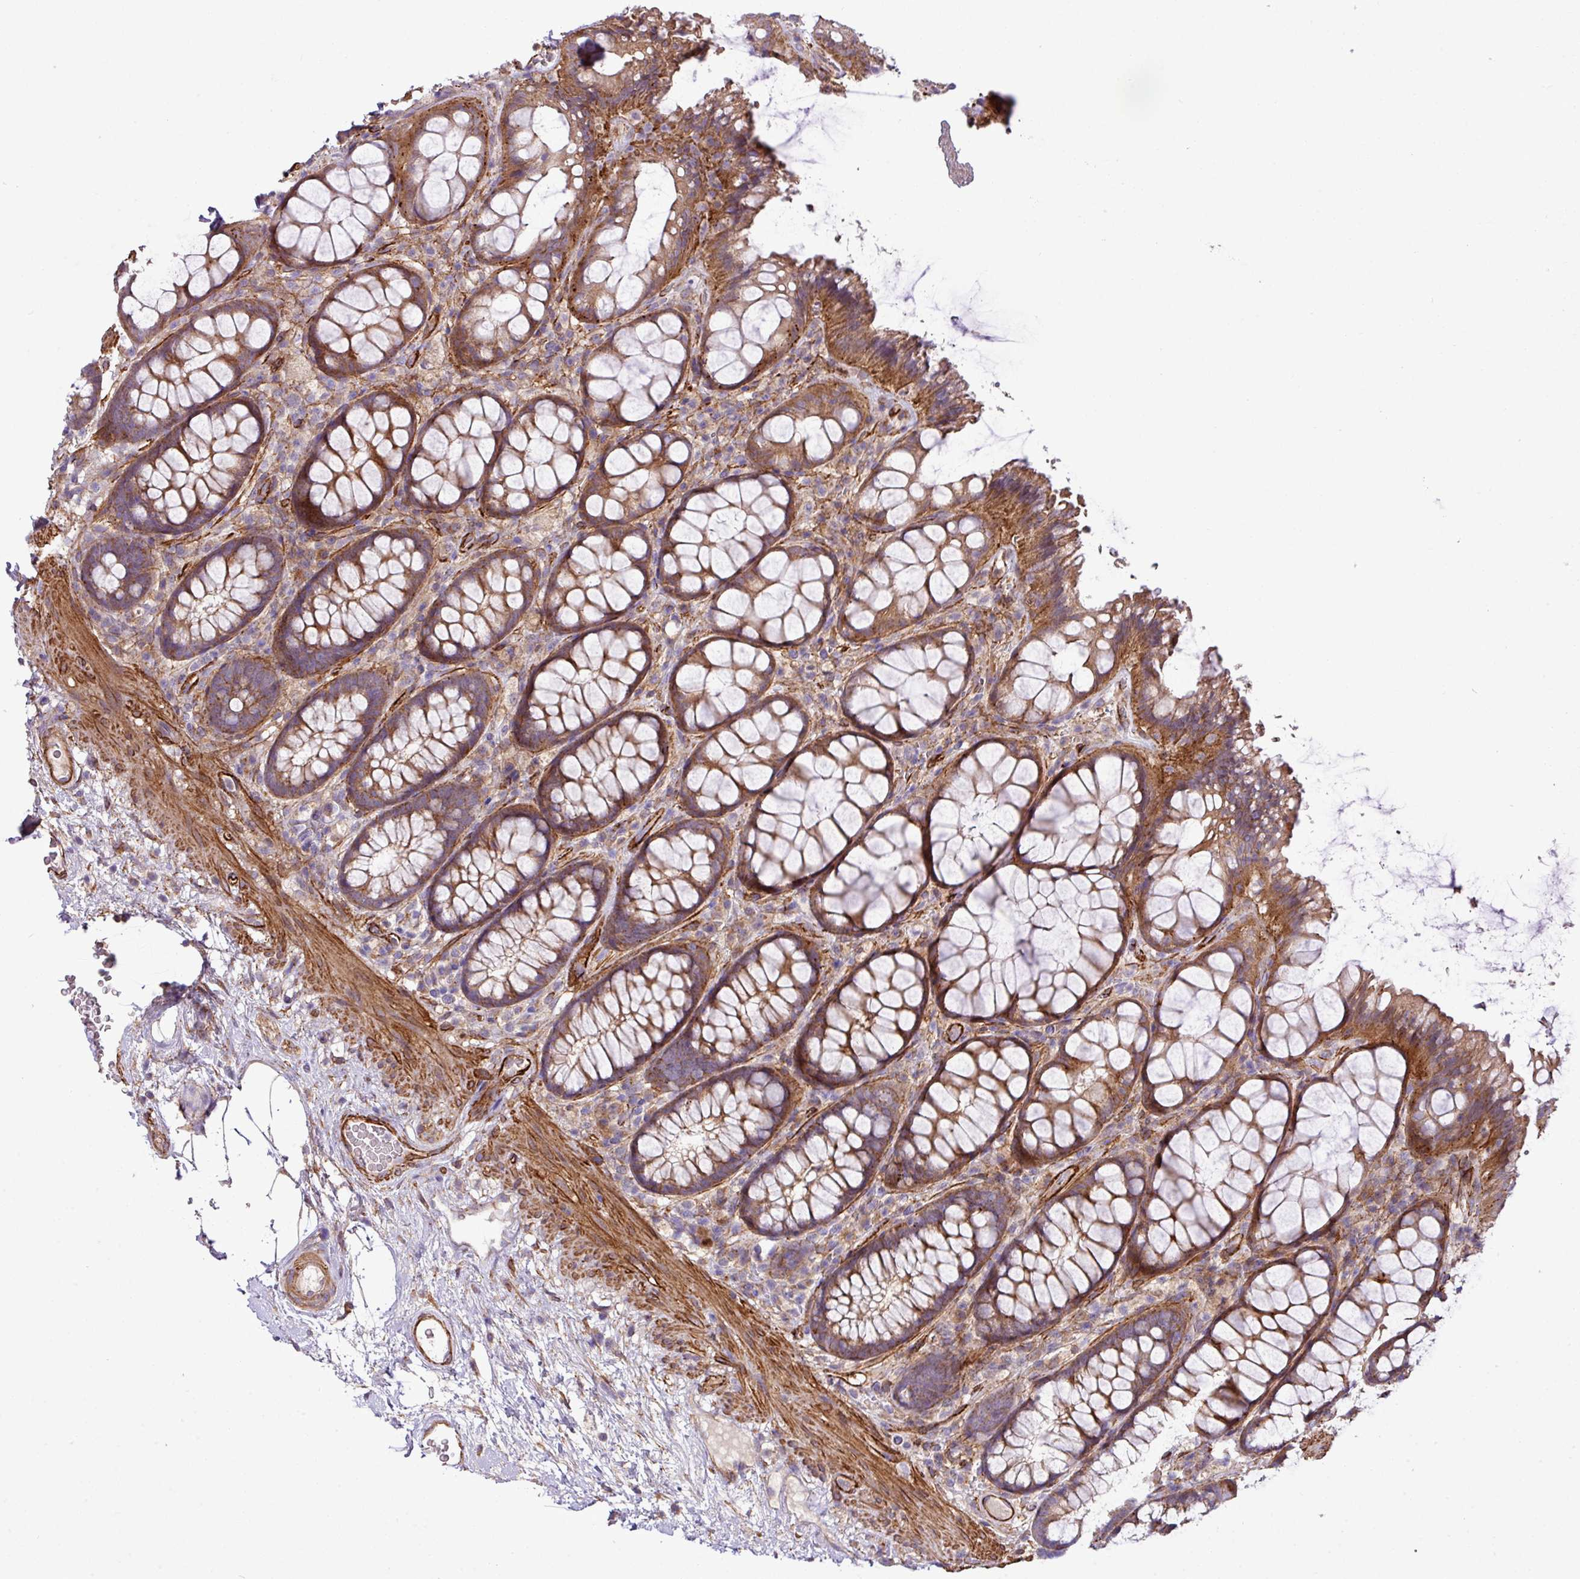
{"staining": {"intensity": "moderate", "quantity": ">75%", "location": "cytoplasmic/membranous"}, "tissue": "rectum", "cell_type": "Glandular cells", "image_type": "normal", "snomed": [{"axis": "morphology", "description": "Normal tissue, NOS"}, {"axis": "topography", "description": "Rectum"}], "caption": "This micrograph exhibits immunohistochemistry staining of benign human rectum, with medium moderate cytoplasmic/membranous positivity in about >75% of glandular cells.", "gene": "FAM47E", "patient": {"sex": "female", "age": 67}}